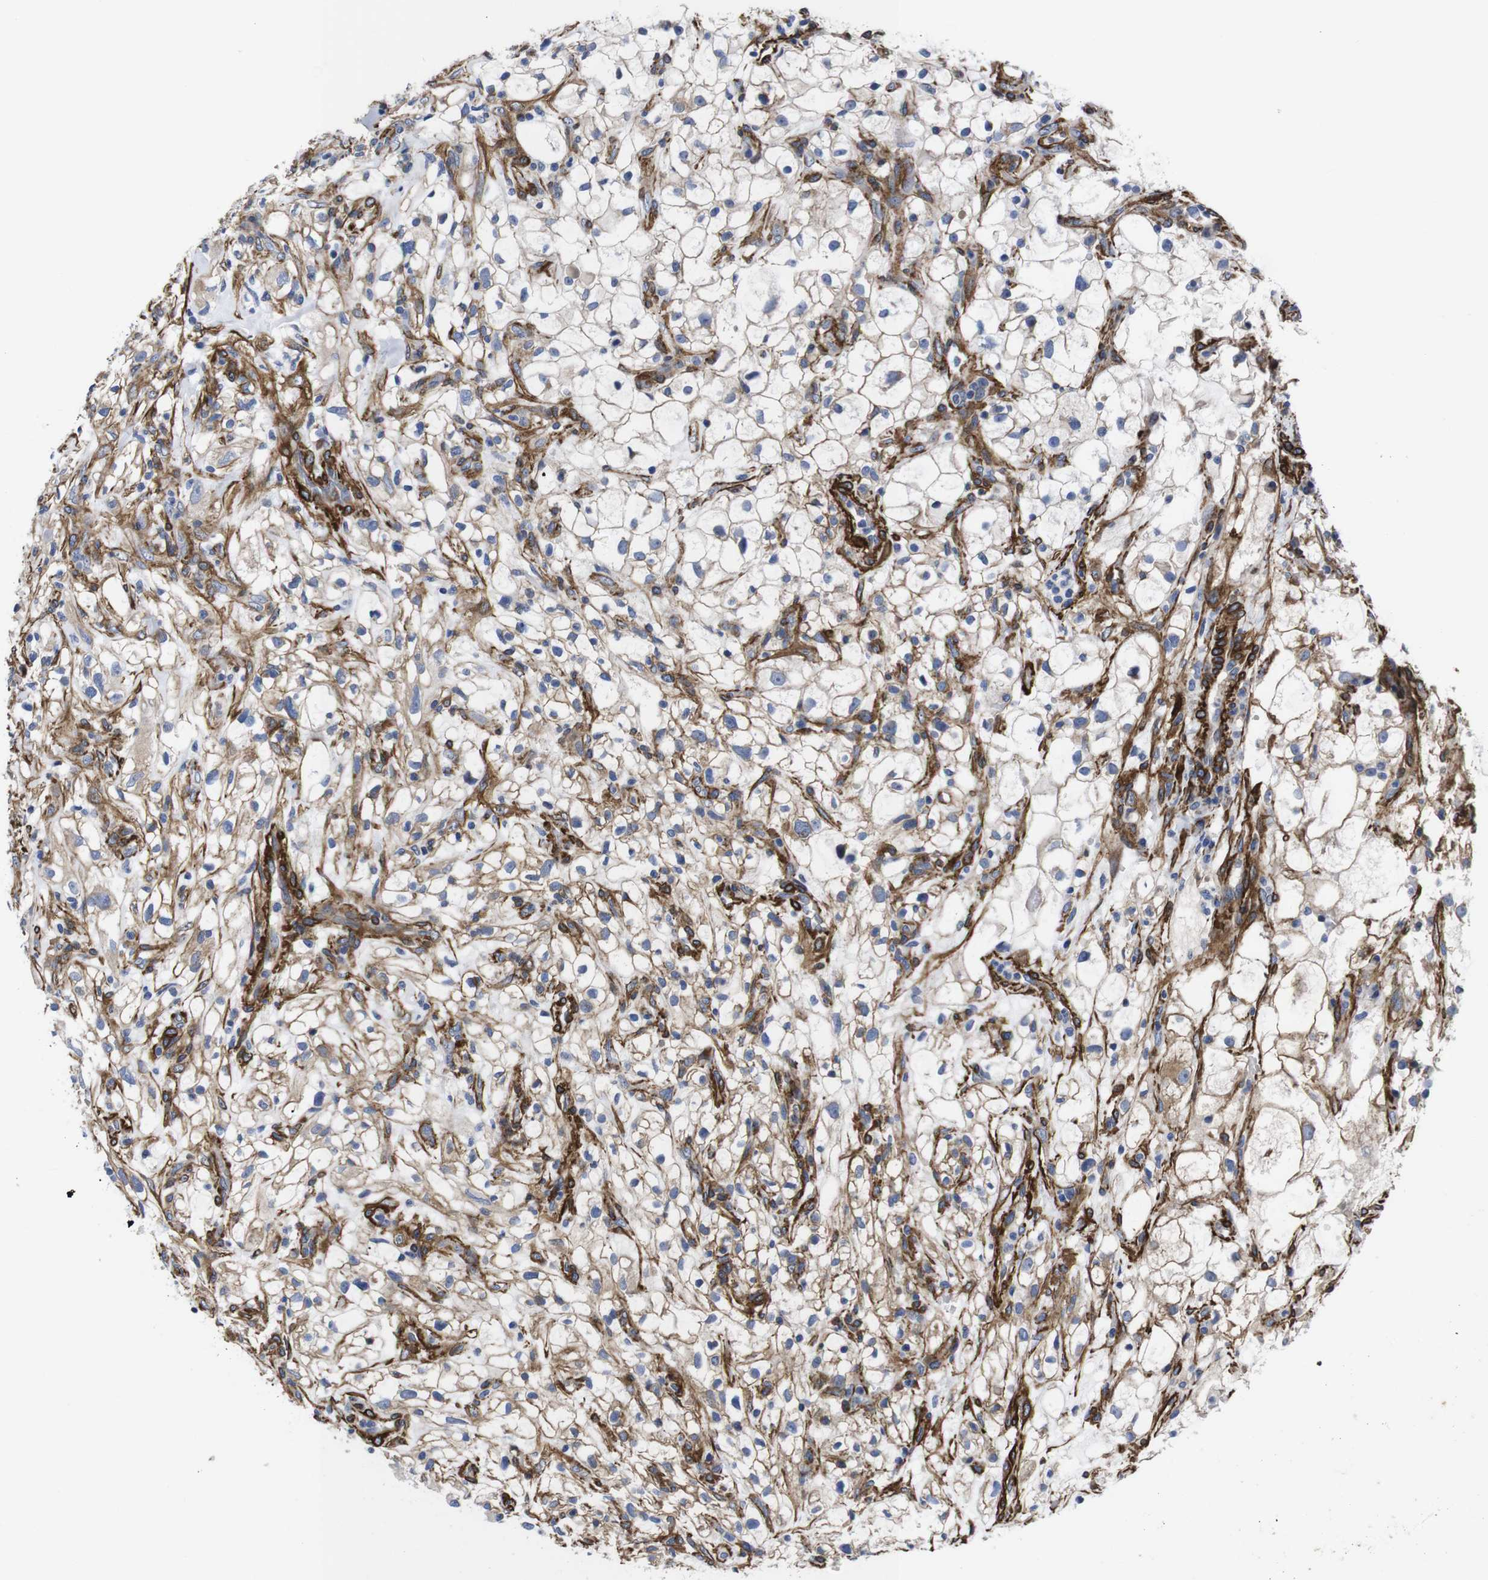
{"staining": {"intensity": "moderate", "quantity": "25%-75%", "location": "cytoplasmic/membranous"}, "tissue": "renal cancer", "cell_type": "Tumor cells", "image_type": "cancer", "snomed": [{"axis": "morphology", "description": "Adenocarcinoma, NOS"}, {"axis": "topography", "description": "Kidney"}], "caption": "Renal cancer (adenocarcinoma) stained for a protein reveals moderate cytoplasmic/membranous positivity in tumor cells.", "gene": "WNT10A", "patient": {"sex": "female", "age": 60}}